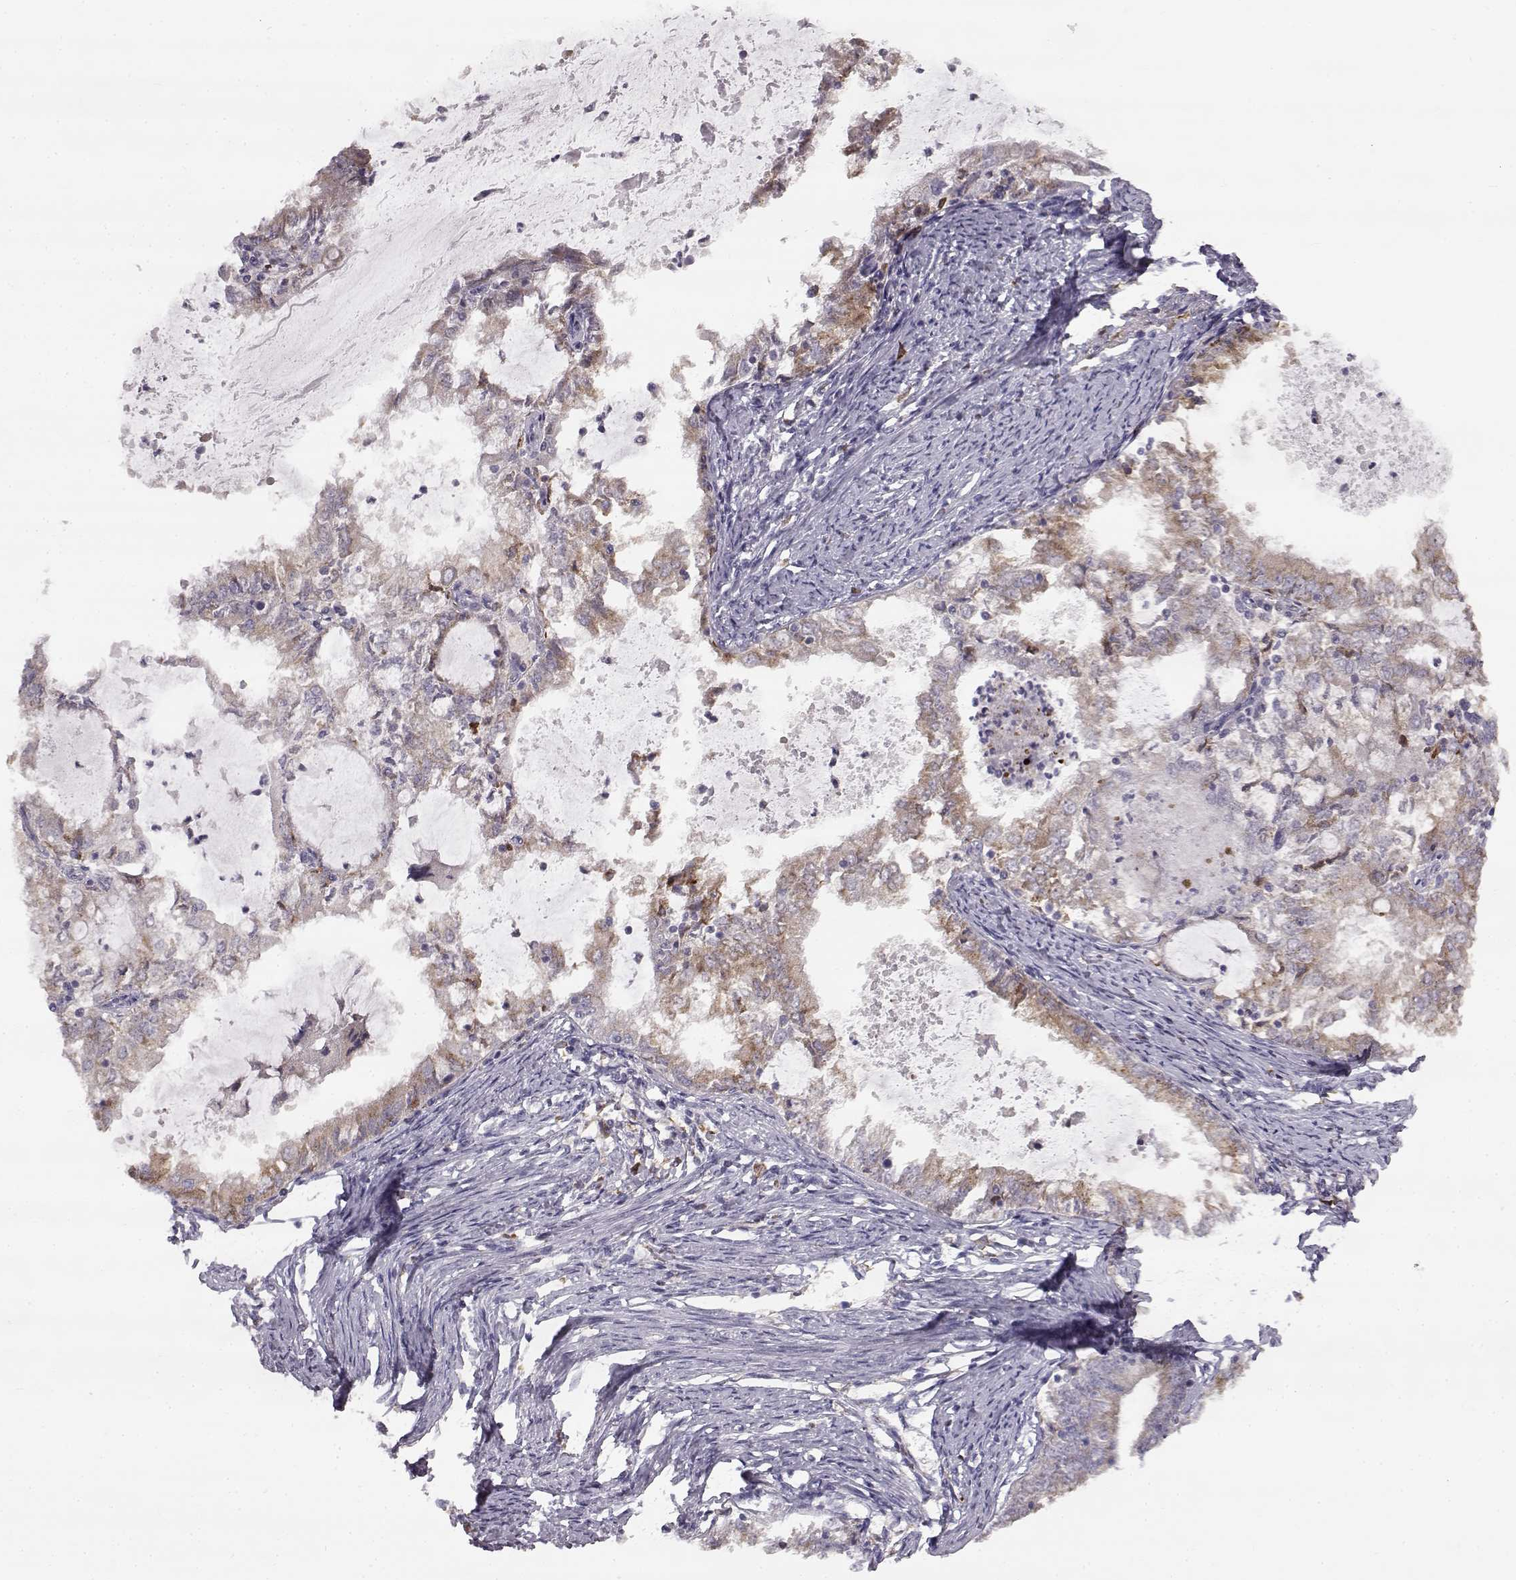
{"staining": {"intensity": "moderate", "quantity": ">75%", "location": "cytoplasmic/membranous"}, "tissue": "endometrial cancer", "cell_type": "Tumor cells", "image_type": "cancer", "snomed": [{"axis": "morphology", "description": "Adenocarcinoma, NOS"}, {"axis": "topography", "description": "Endometrium"}], "caption": "The photomicrograph displays a brown stain indicating the presence of a protein in the cytoplasmic/membranous of tumor cells in endometrial adenocarcinoma.", "gene": "SPAG17", "patient": {"sex": "female", "age": 57}}